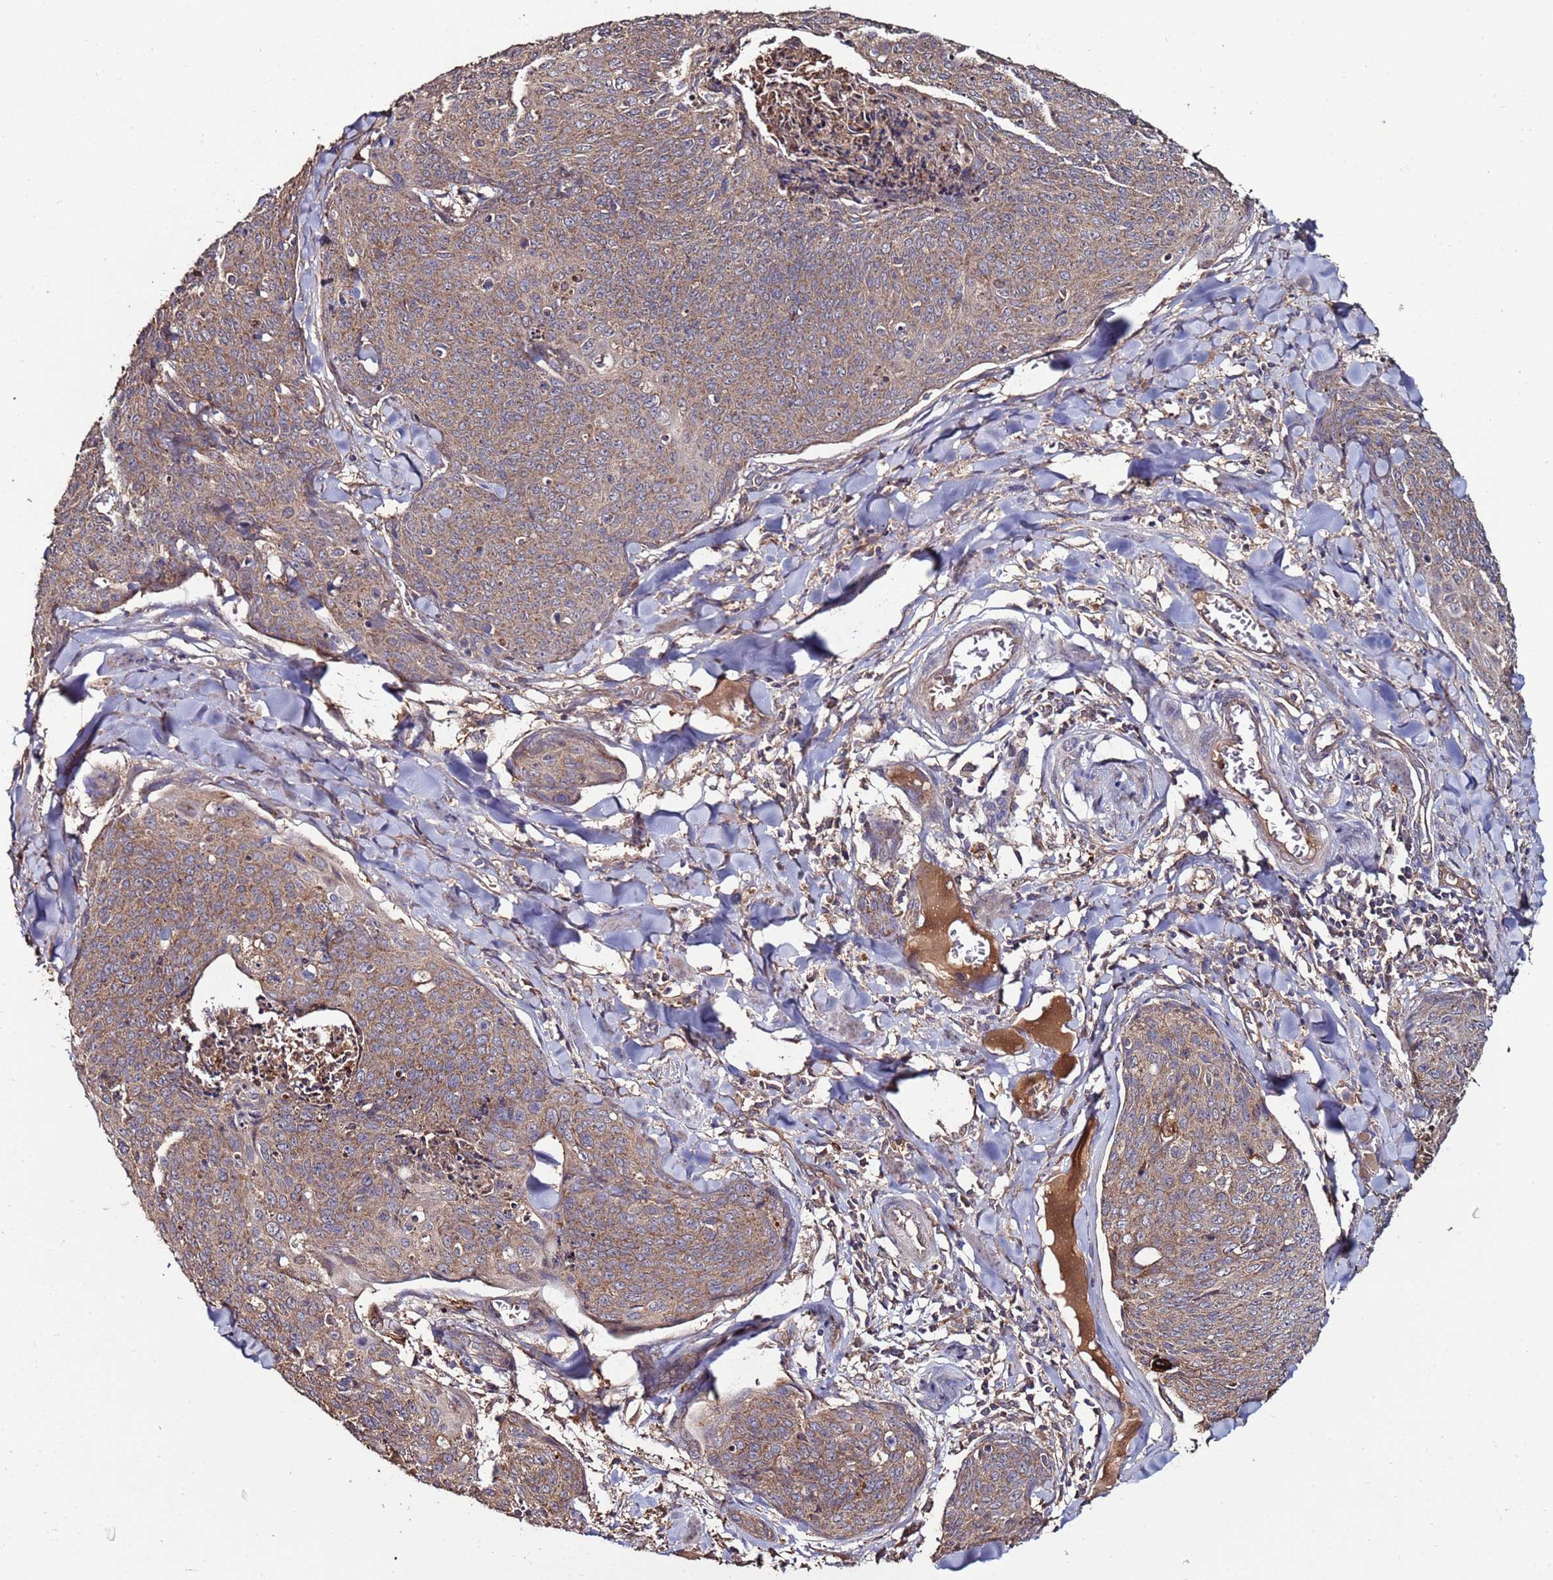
{"staining": {"intensity": "weak", "quantity": ">75%", "location": "cytoplasmic/membranous"}, "tissue": "skin cancer", "cell_type": "Tumor cells", "image_type": "cancer", "snomed": [{"axis": "morphology", "description": "Squamous cell carcinoma, NOS"}, {"axis": "topography", "description": "Skin"}, {"axis": "topography", "description": "Vulva"}], "caption": "The image reveals staining of skin squamous cell carcinoma, revealing weak cytoplasmic/membranous protein expression (brown color) within tumor cells.", "gene": "RPS15A", "patient": {"sex": "female", "age": 85}}